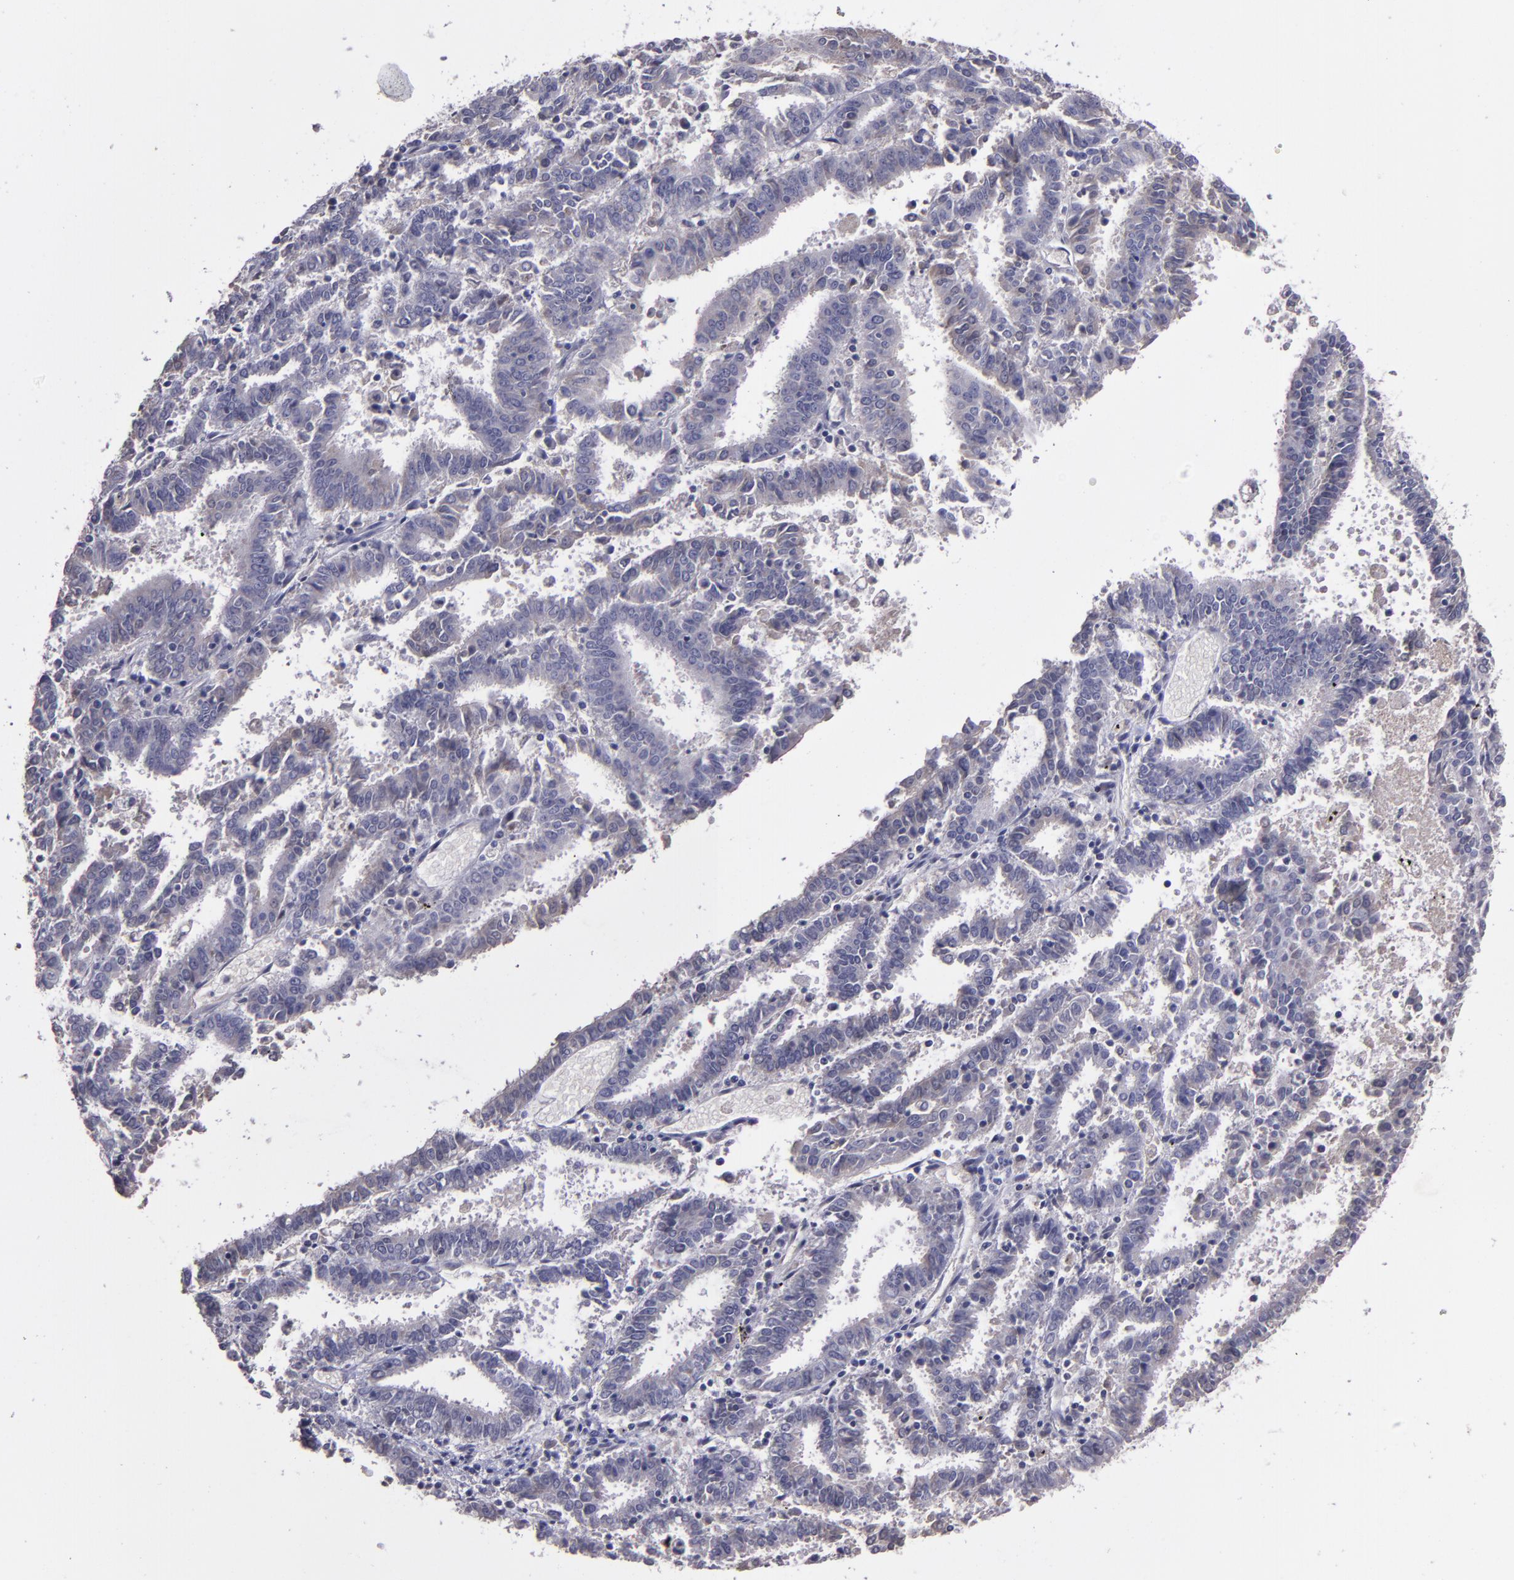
{"staining": {"intensity": "weak", "quantity": "<25%", "location": "cytoplasmic/membranous"}, "tissue": "endometrial cancer", "cell_type": "Tumor cells", "image_type": "cancer", "snomed": [{"axis": "morphology", "description": "Adenocarcinoma, NOS"}, {"axis": "topography", "description": "Uterus"}], "caption": "This is an immunohistochemistry image of endometrial cancer. There is no expression in tumor cells.", "gene": "MASP1", "patient": {"sex": "female", "age": 83}}